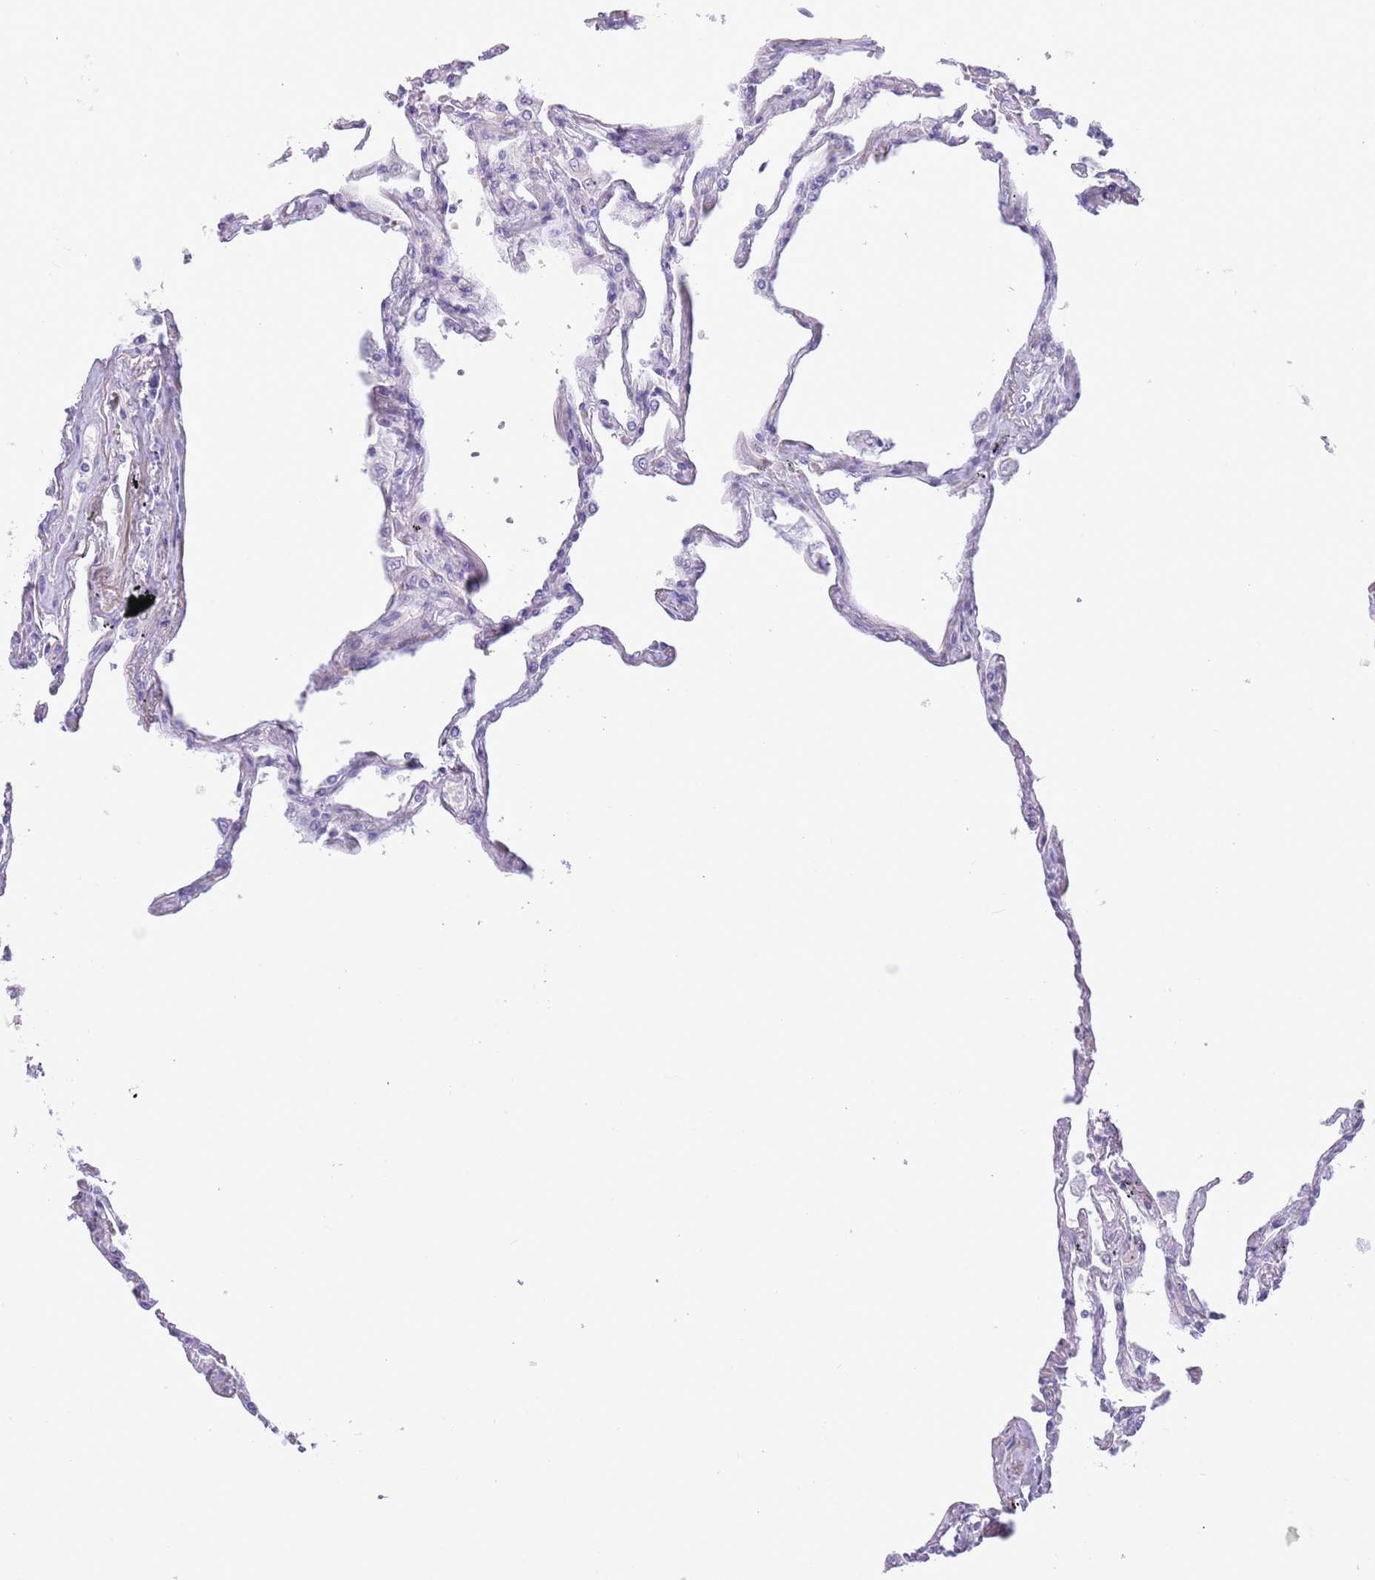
{"staining": {"intensity": "negative", "quantity": "none", "location": "none"}, "tissue": "lung", "cell_type": "Alveolar cells", "image_type": "normal", "snomed": [{"axis": "morphology", "description": "Normal tissue, NOS"}, {"axis": "topography", "description": "Lung"}], "caption": "This is an immunohistochemistry (IHC) histopathology image of benign lung. There is no positivity in alveolar cells.", "gene": "ACR", "patient": {"sex": "female", "age": 67}}